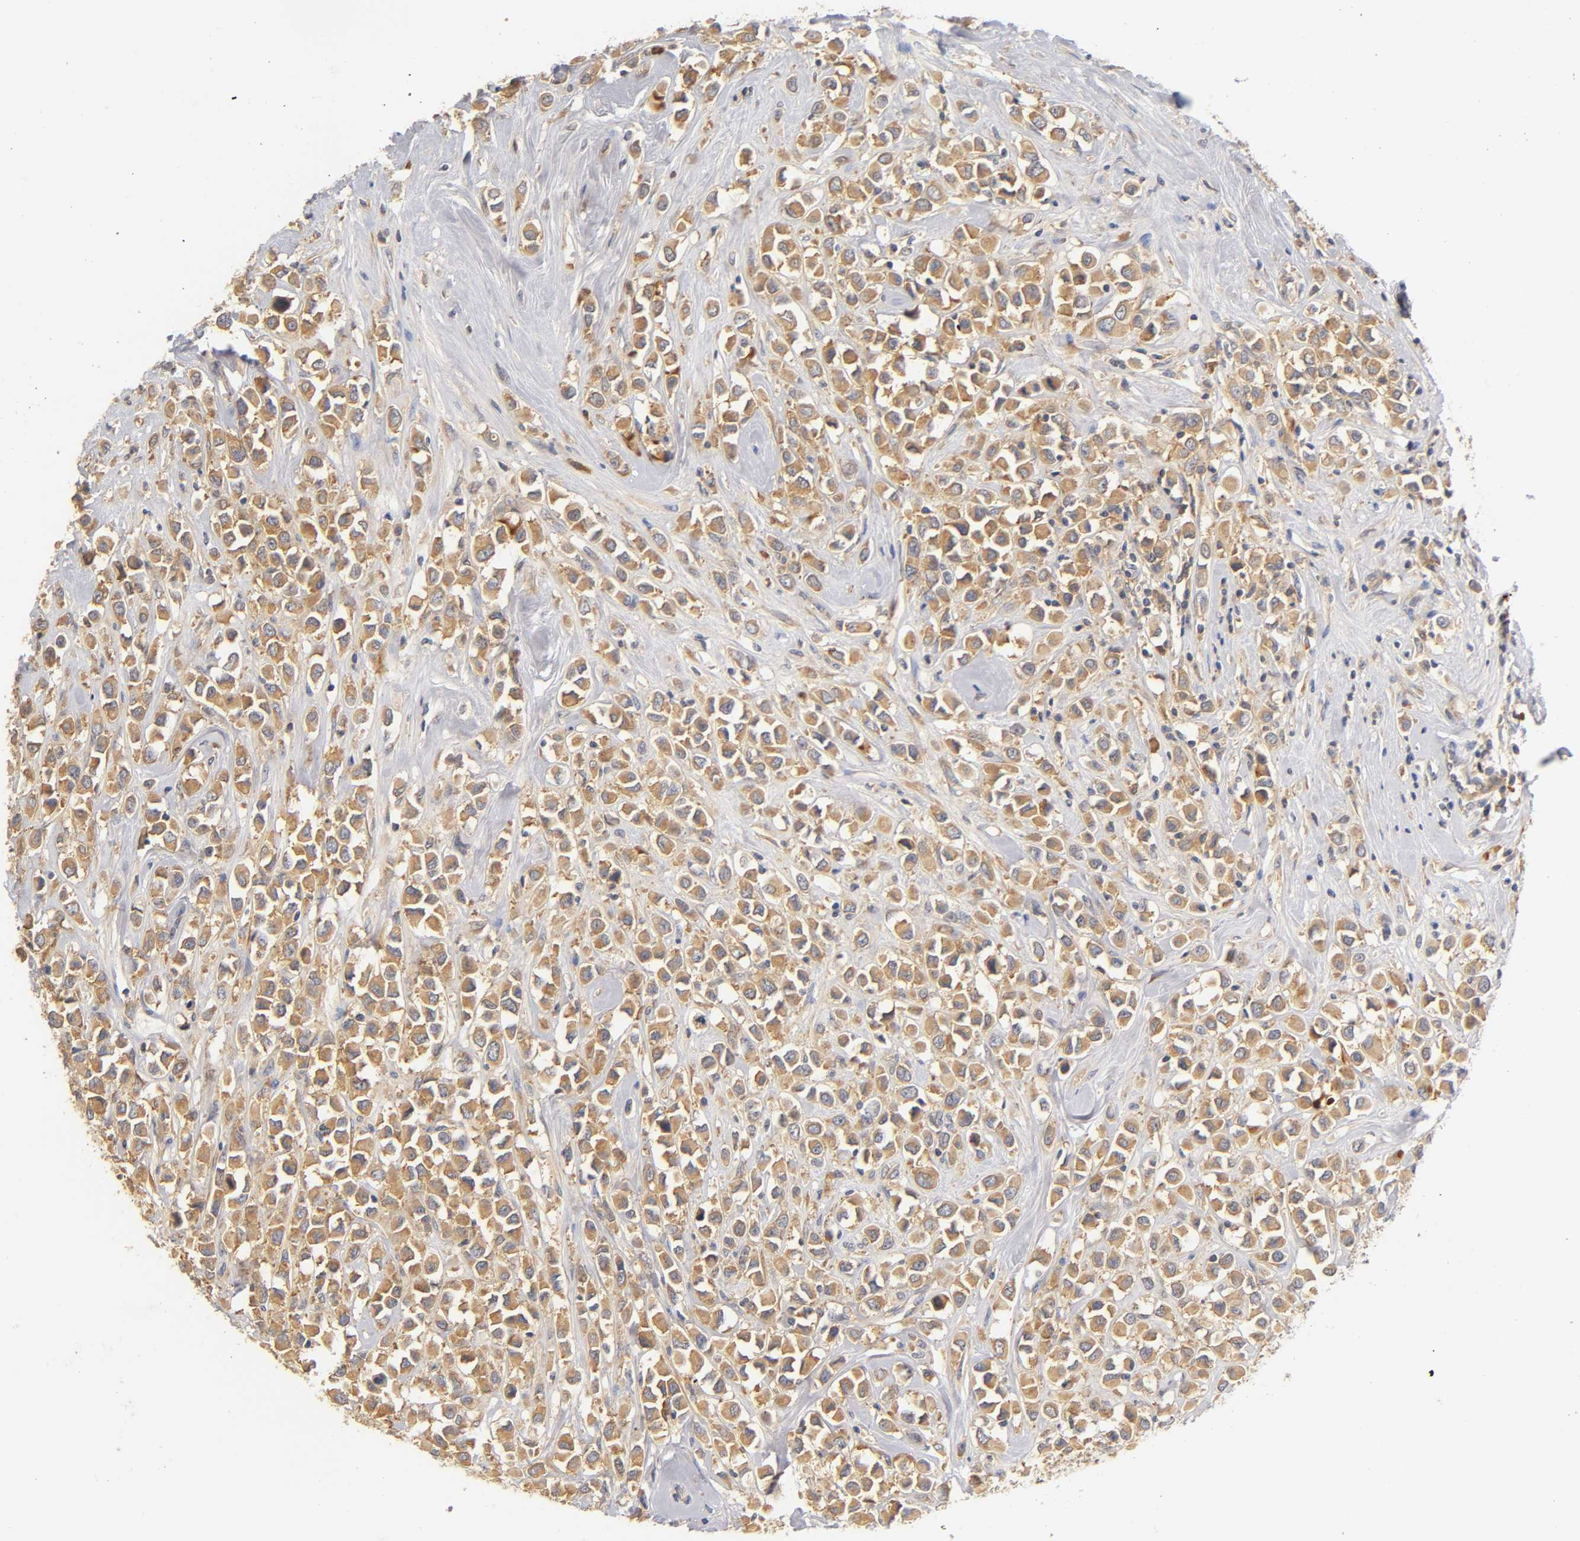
{"staining": {"intensity": "moderate", "quantity": ">75%", "location": "cytoplasmic/membranous"}, "tissue": "breast cancer", "cell_type": "Tumor cells", "image_type": "cancer", "snomed": [{"axis": "morphology", "description": "Duct carcinoma"}, {"axis": "topography", "description": "Breast"}], "caption": "Breast cancer stained with a protein marker reveals moderate staining in tumor cells.", "gene": "RPS29", "patient": {"sex": "female", "age": 61}}